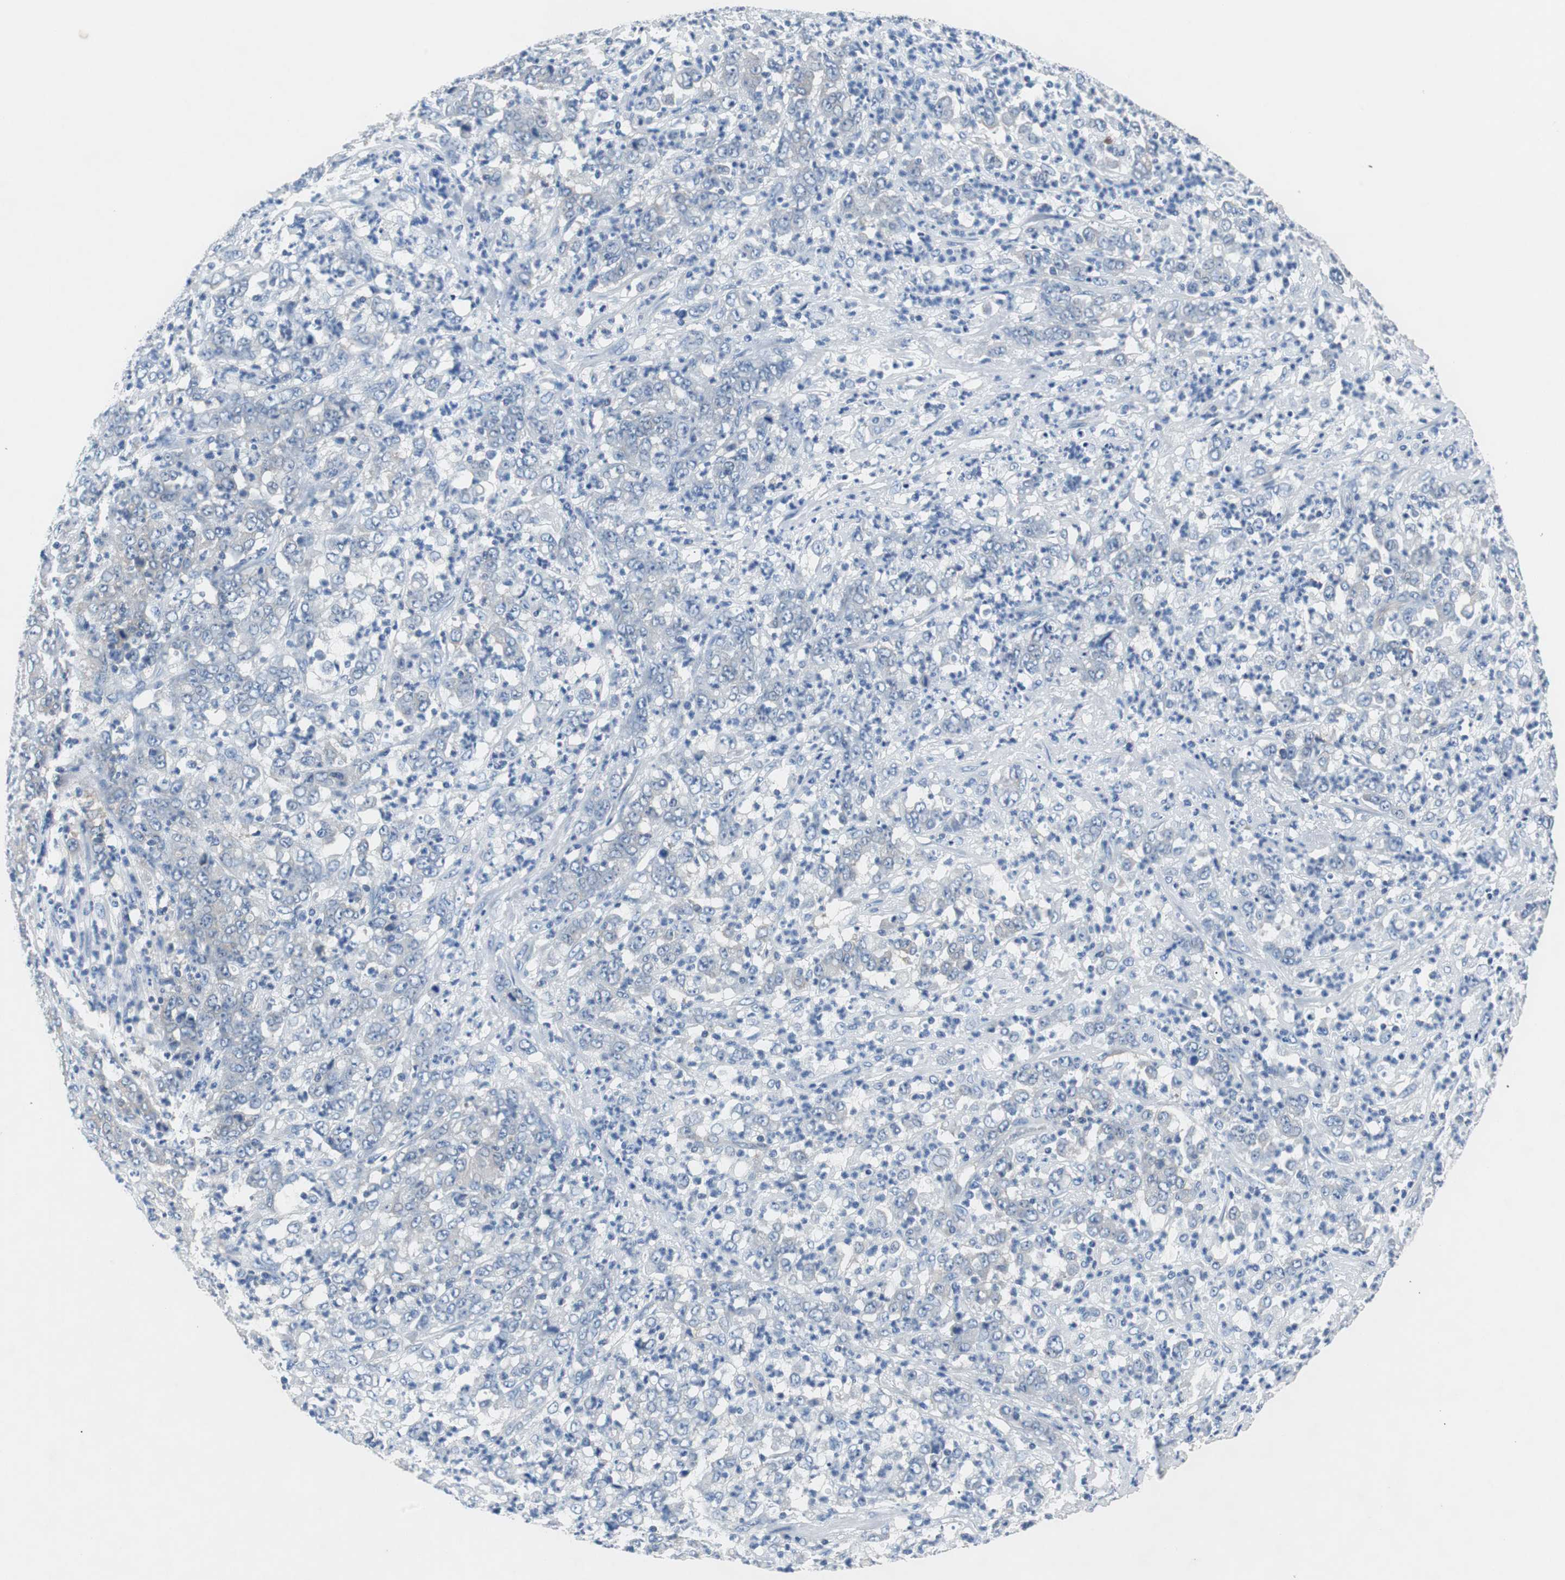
{"staining": {"intensity": "negative", "quantity": "none", "location": "none"}, "tissue": "stomach cancer", "cell_type": "Tumor cells", "image_type": "cancer", "snomed": [{"axis": "morphology", "description": "Adenocarcinoma, NOS"}, {"axis": "topography", "description": "Stomach, lower"}], "caption": "The image displays no staining of tumor cells in adenocarcinoma (stomach). Nuclei are stained in blue.", "gene": "EEF2K", "patient": {"sex": "female", "age": 71}}